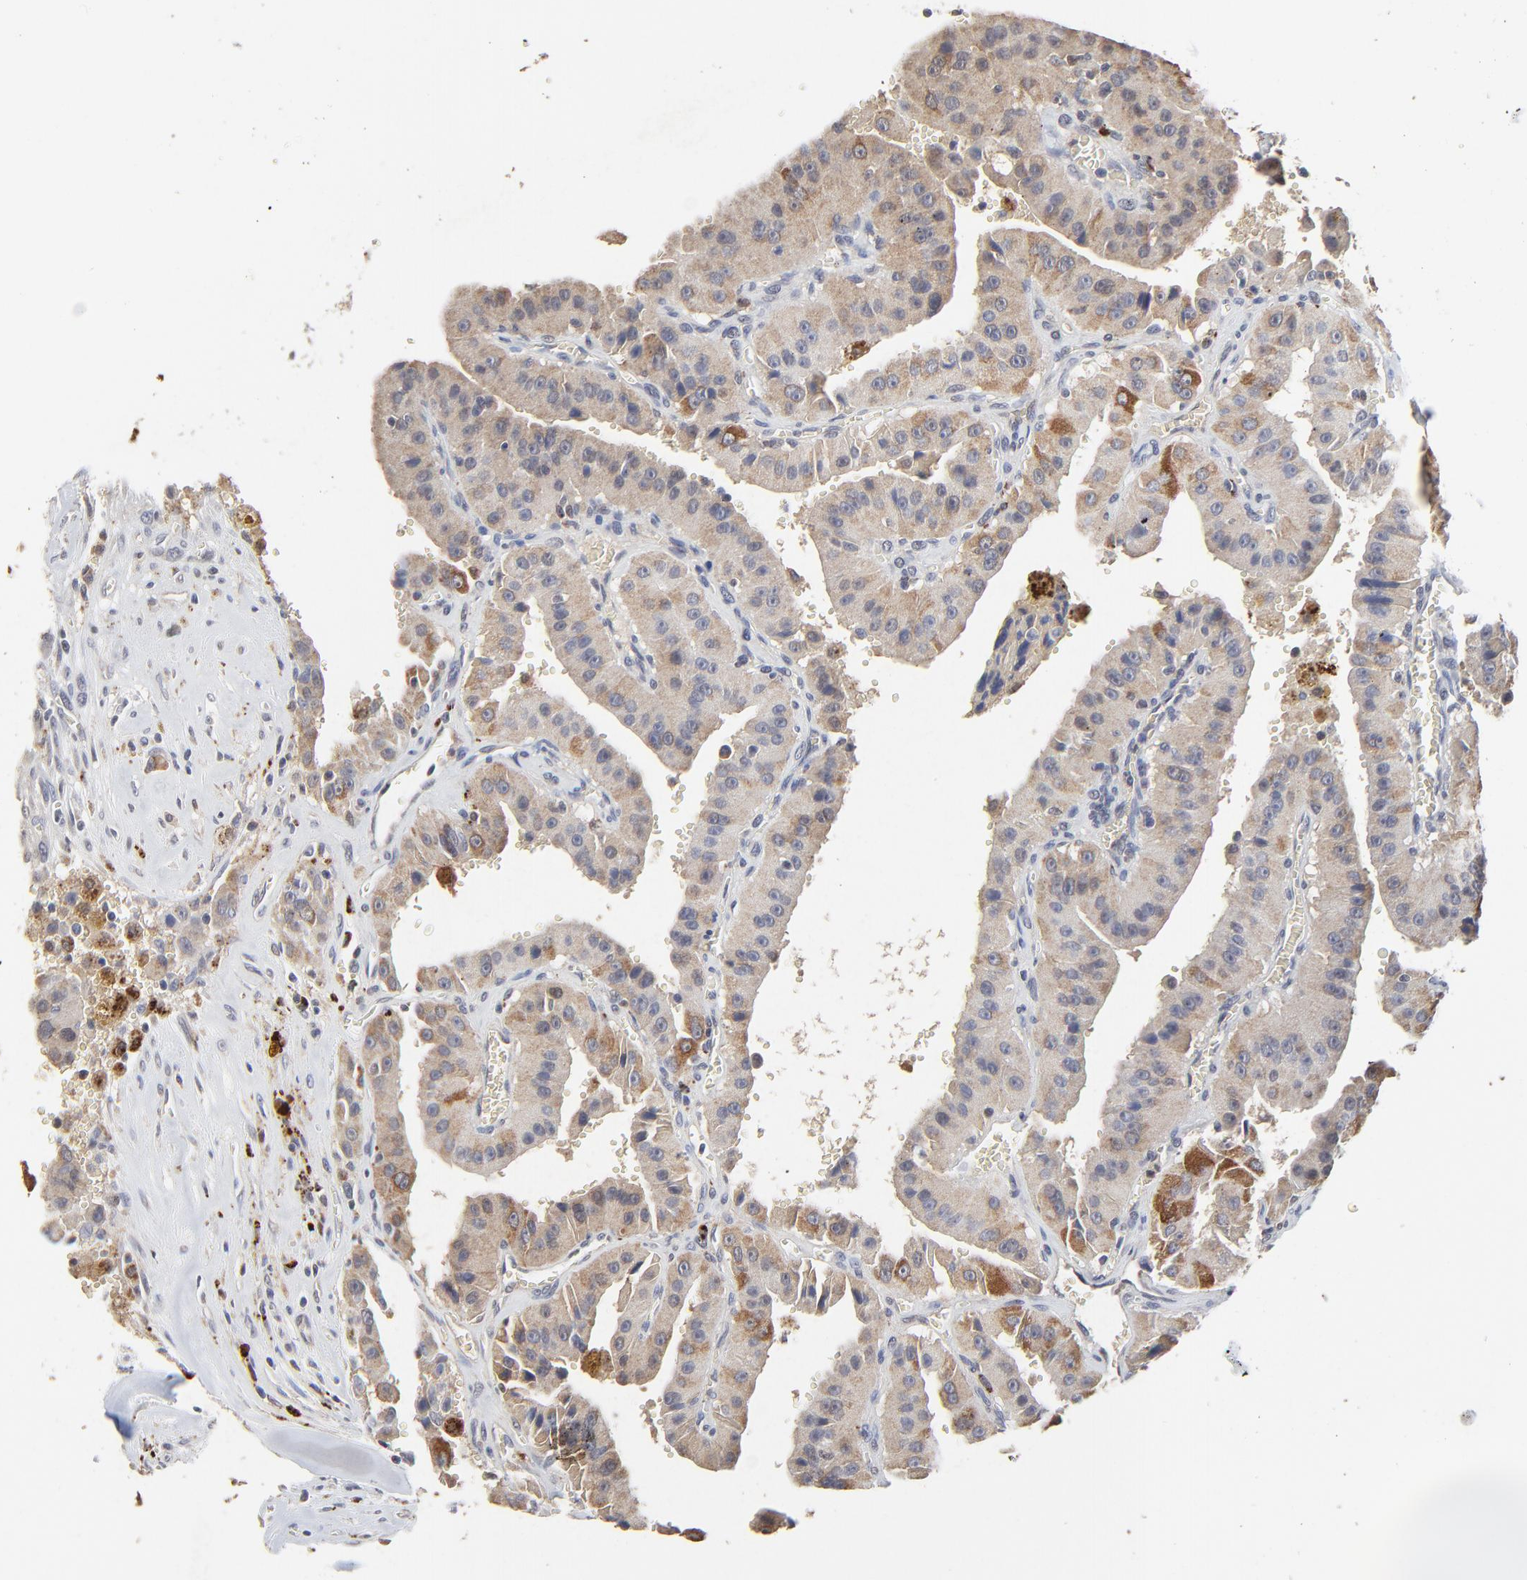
{"staining": {"intensity": "moderate", "quantity": ">75%", "location": "cytoplasmic/membranous"}, "tissue": "thyroid cancer", "cell_type": "Tumor cells", "image_type": "cancer", "snomed": [{"axis": "morphology", "description": "Carcinoma, NOS"}, {"axis": "topography", "description": "Thyroid gland"}], "caption": "A brown stain labels moderate cytoplasmic/membranous positivity of a protein in human thyroid cancer (carcinoma) tumor cells. Immunohistochemistry stains the protein in brown and the nuclei are stained blue.", "gene": "LGALS3", "patient": {"sex": "male", "age": 76}}